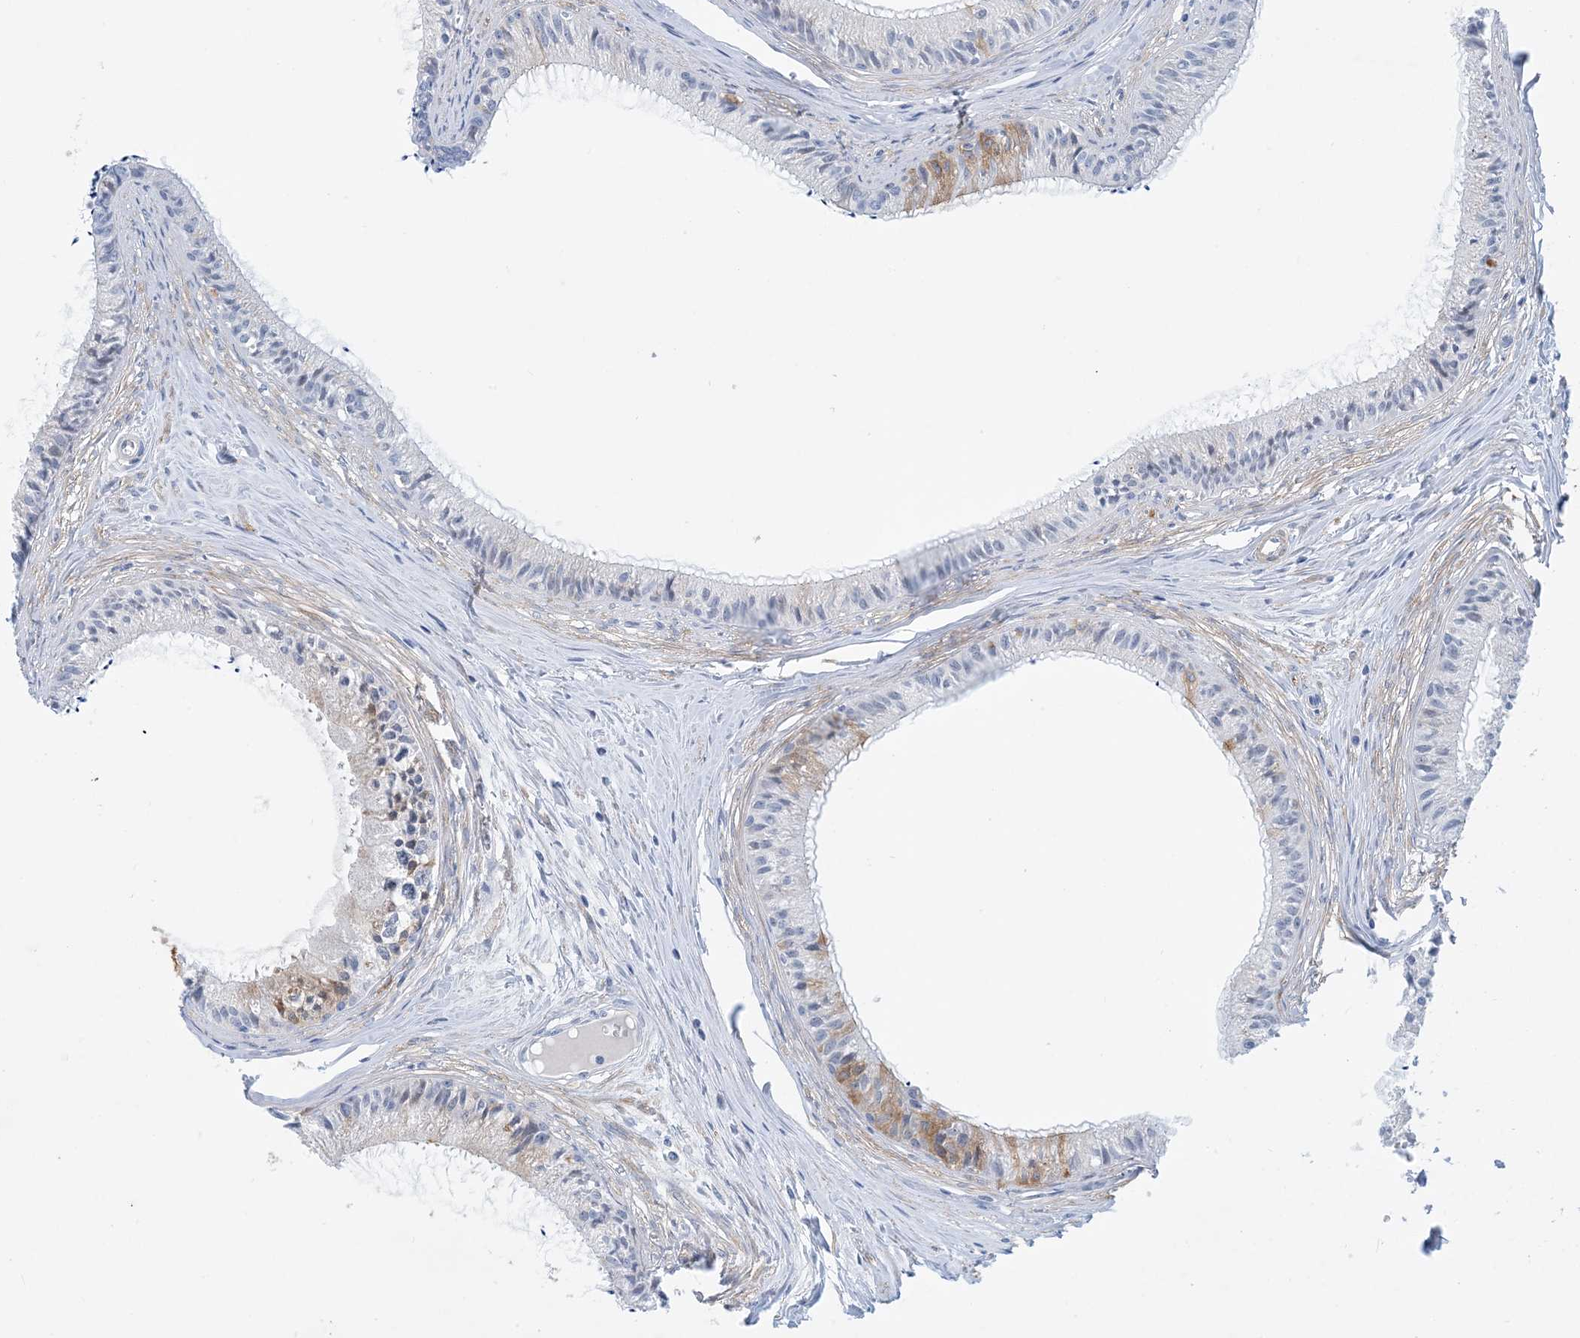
{"staining": {"intensity": "moderate", "quantity": ">75%", "location": "cytoplasmic/membranous"}, "tissue": "epididymis", "cell_type": "Glandular cells", "image_type": "normal", "snomed": [{"axis": "morphology", "description": "Normal tissue, NOS"}, {"axis": "topography", "description": "Epididymis"}], "caption": "Protein staining of benign epididymis exhibits moderate cytoplasmic/membranous positivity in about >75% of glandular cells. The staining was performed using DAB (3,3'-diaminobenzidine) to visualize the protein expression in brown, while the nuclei were stained in blue with hematoxylin (Magnification: 20x).", "gene": "EIF2A", "patient": {"sex": "male", "age": 36}}